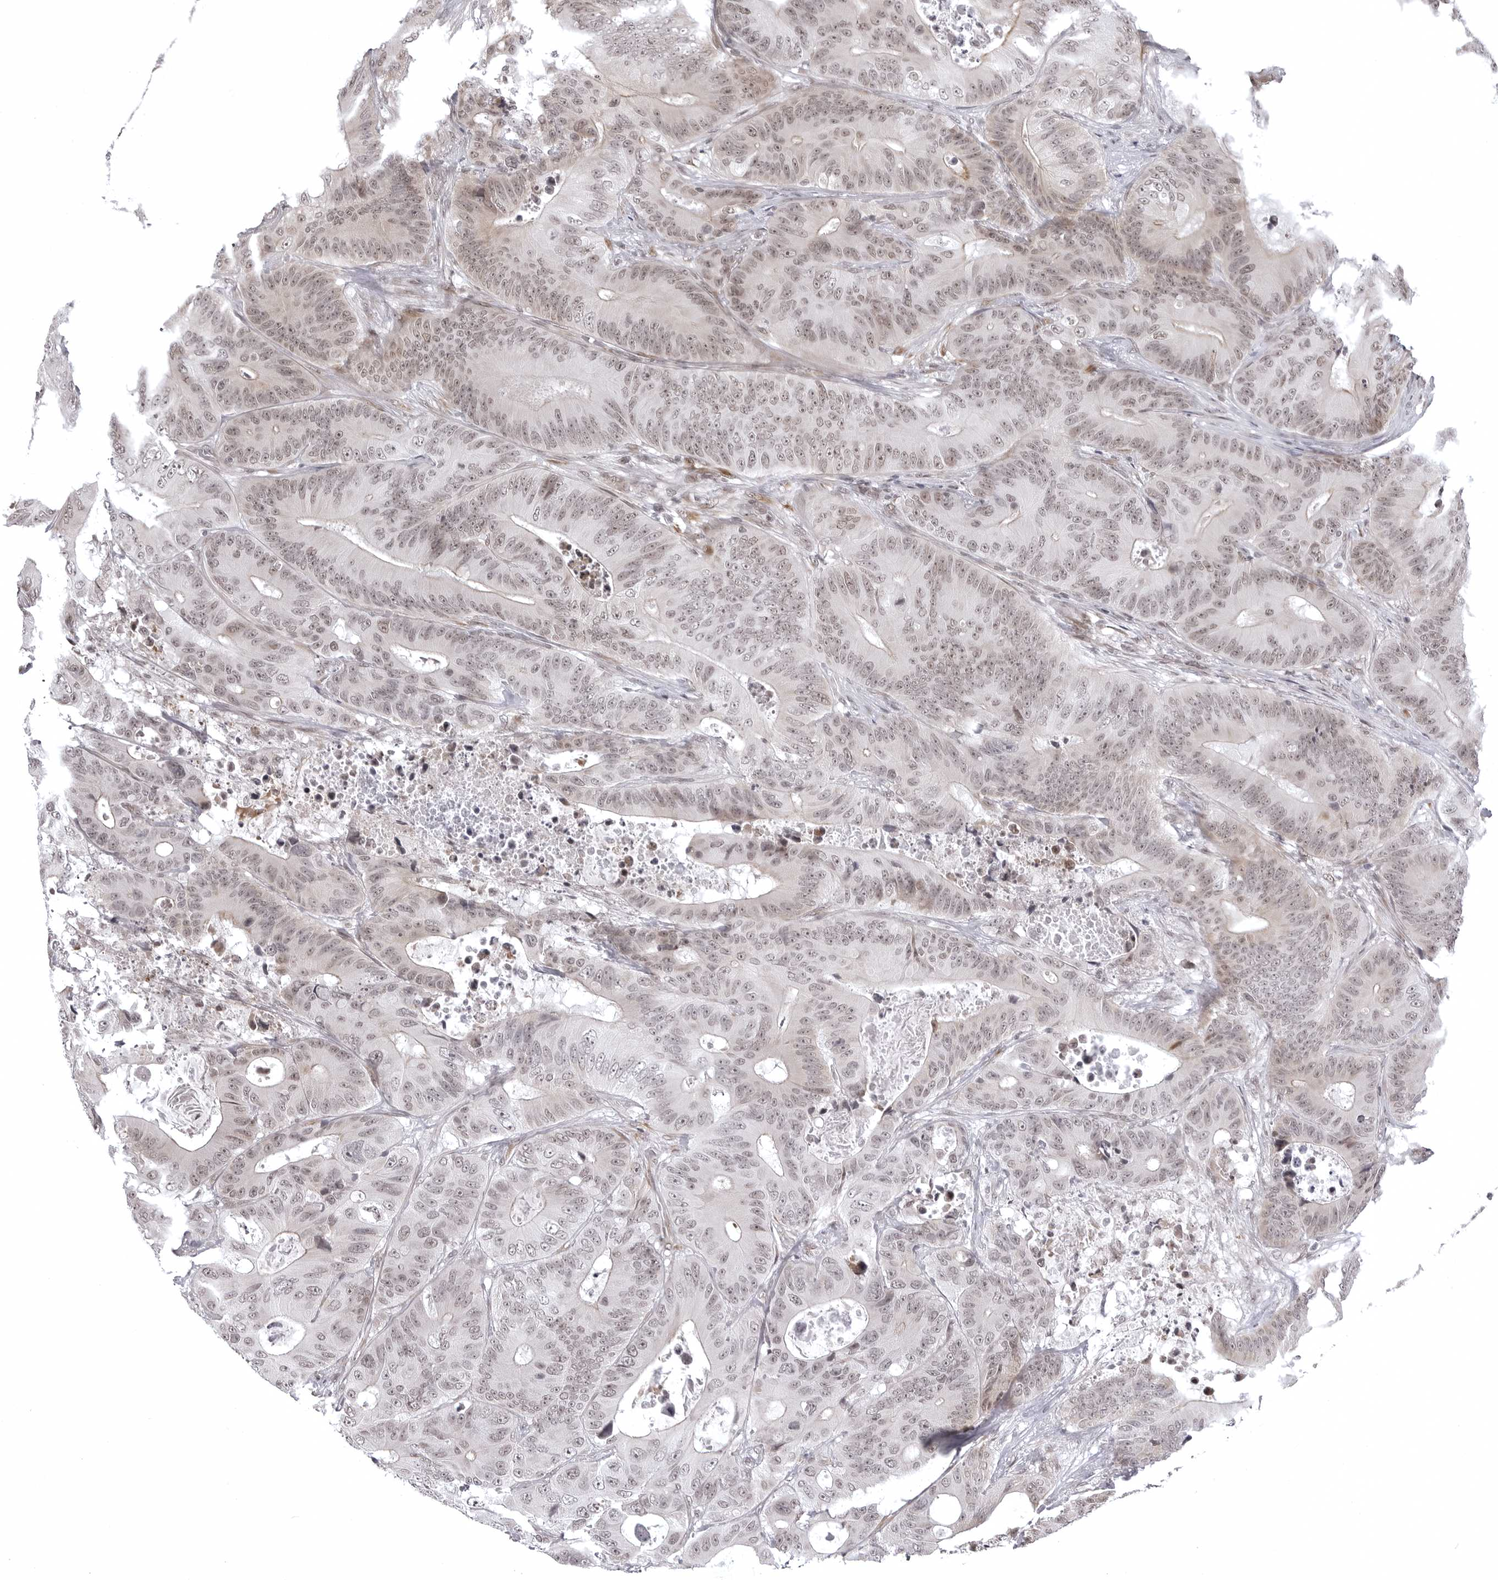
{"staining": {"intensity": "moderate", "quantity": "25%-75%", "location": "nuclear"}, "tissue": "colorectal cancer", "cell_type": "Tumor cells", "image_type": "cancer", "snomed": [{"axis": "morphology", "description": "Adenocarcinoma, NOS"}, {"axis": "topography", "description": "Colon"}], "caption": "Moderate nuclear positivity is identified in about 25%-75% of tumor cells in colorectal adenocarcinoma.", "gene": "PHF3", "patient": {"sex": "male", "age": 83}}